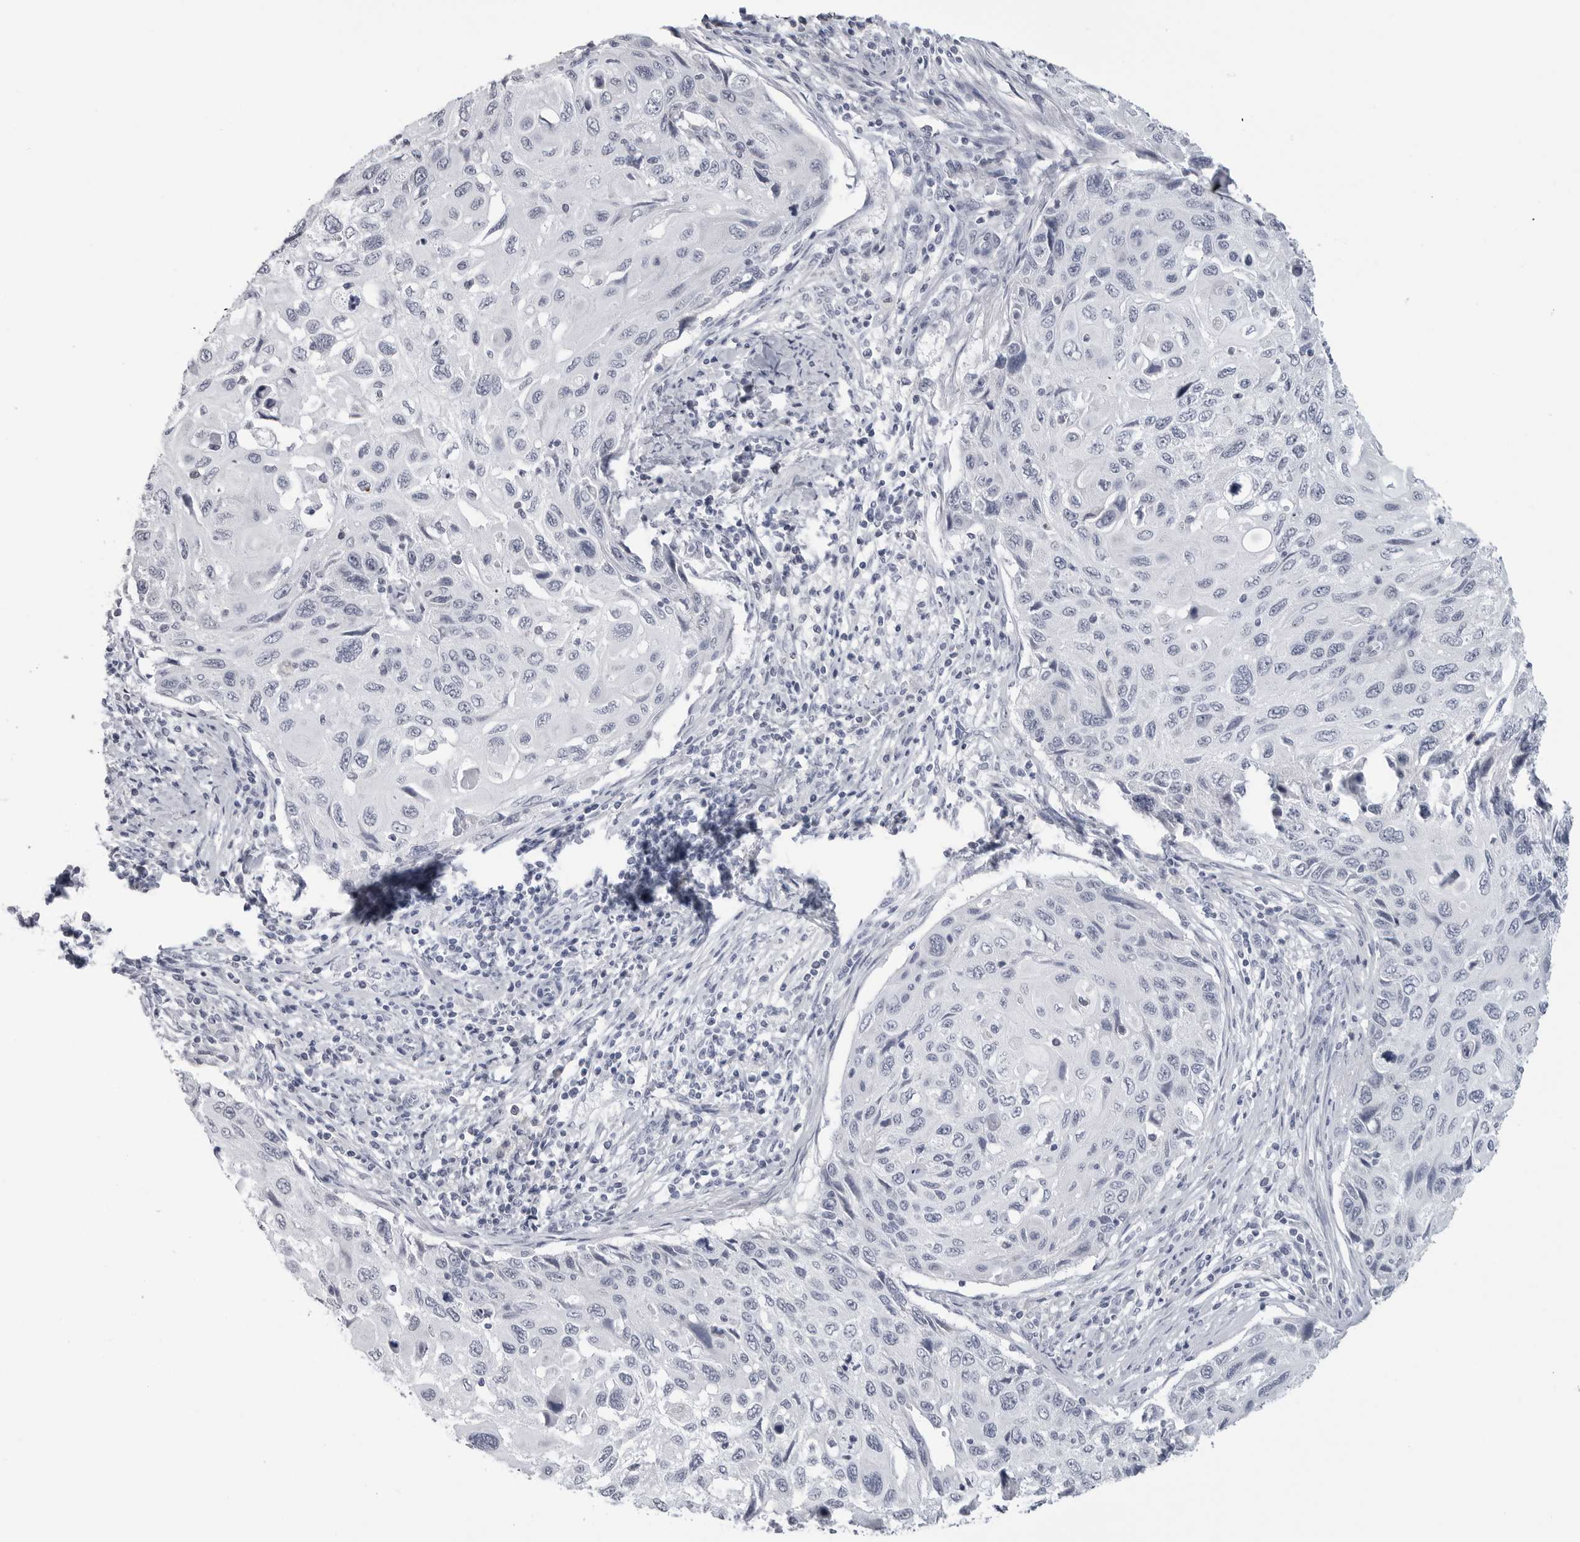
{"staining": {"intensity": "negative", "quantity": "none", "location": "none"}, "tissue": "cervical cancer", "cell_type": "Tumor cells", "image_type": "cancer", "snomed": [{"axis": "morphology", "description": "Squamous cell carcinoma, NOS"}, {"axis": "topography", "description": "Cervix"}], "caption": "The image demonstrates no significant expression in tumor cells of cervical cancer (squamous cell carcinoma). Nuclei are stained in blue.", "gene": "PGA3", "patient": {"sex": "female", "age": 70}}